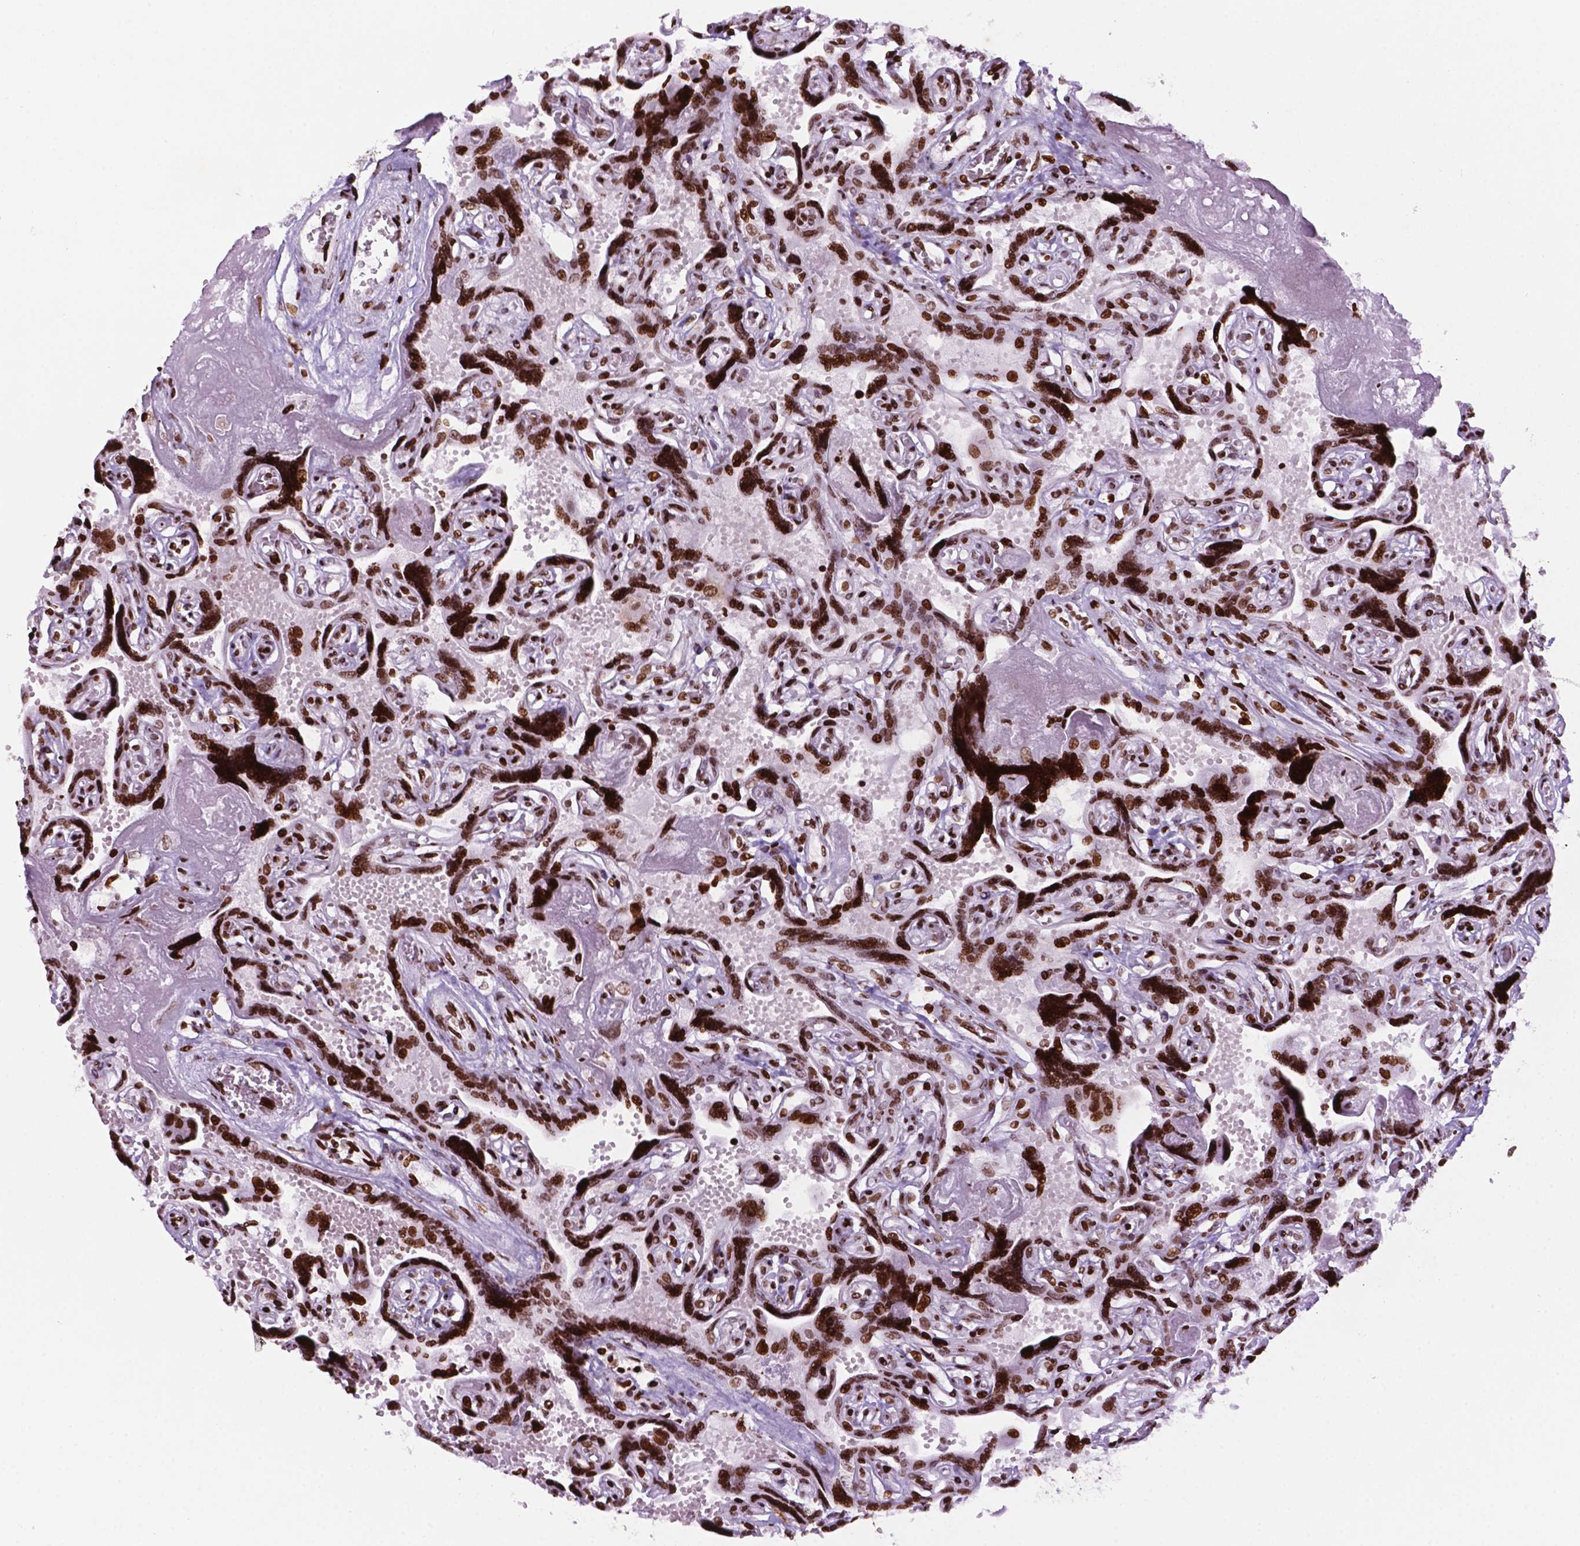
{"staining": {"intensity": "moderate", "quantity": ">75%", "location": "nuclear"}, "tissue": "placenta", "cell_type": "Decidual cells", "image_type": "normal", "snomed": [{"axis": "morphology", "description": "Normal tissue, NOS"}, {"axis": "topography", "description": "Placenta"}], "caption": "IHC of unremarkable placenta exhibits medium levels of moderate nuclear expression in approximately >75% of decidual cells.", "gene": "TMEM250", "patient": {"sex": "female", "age": 32}}